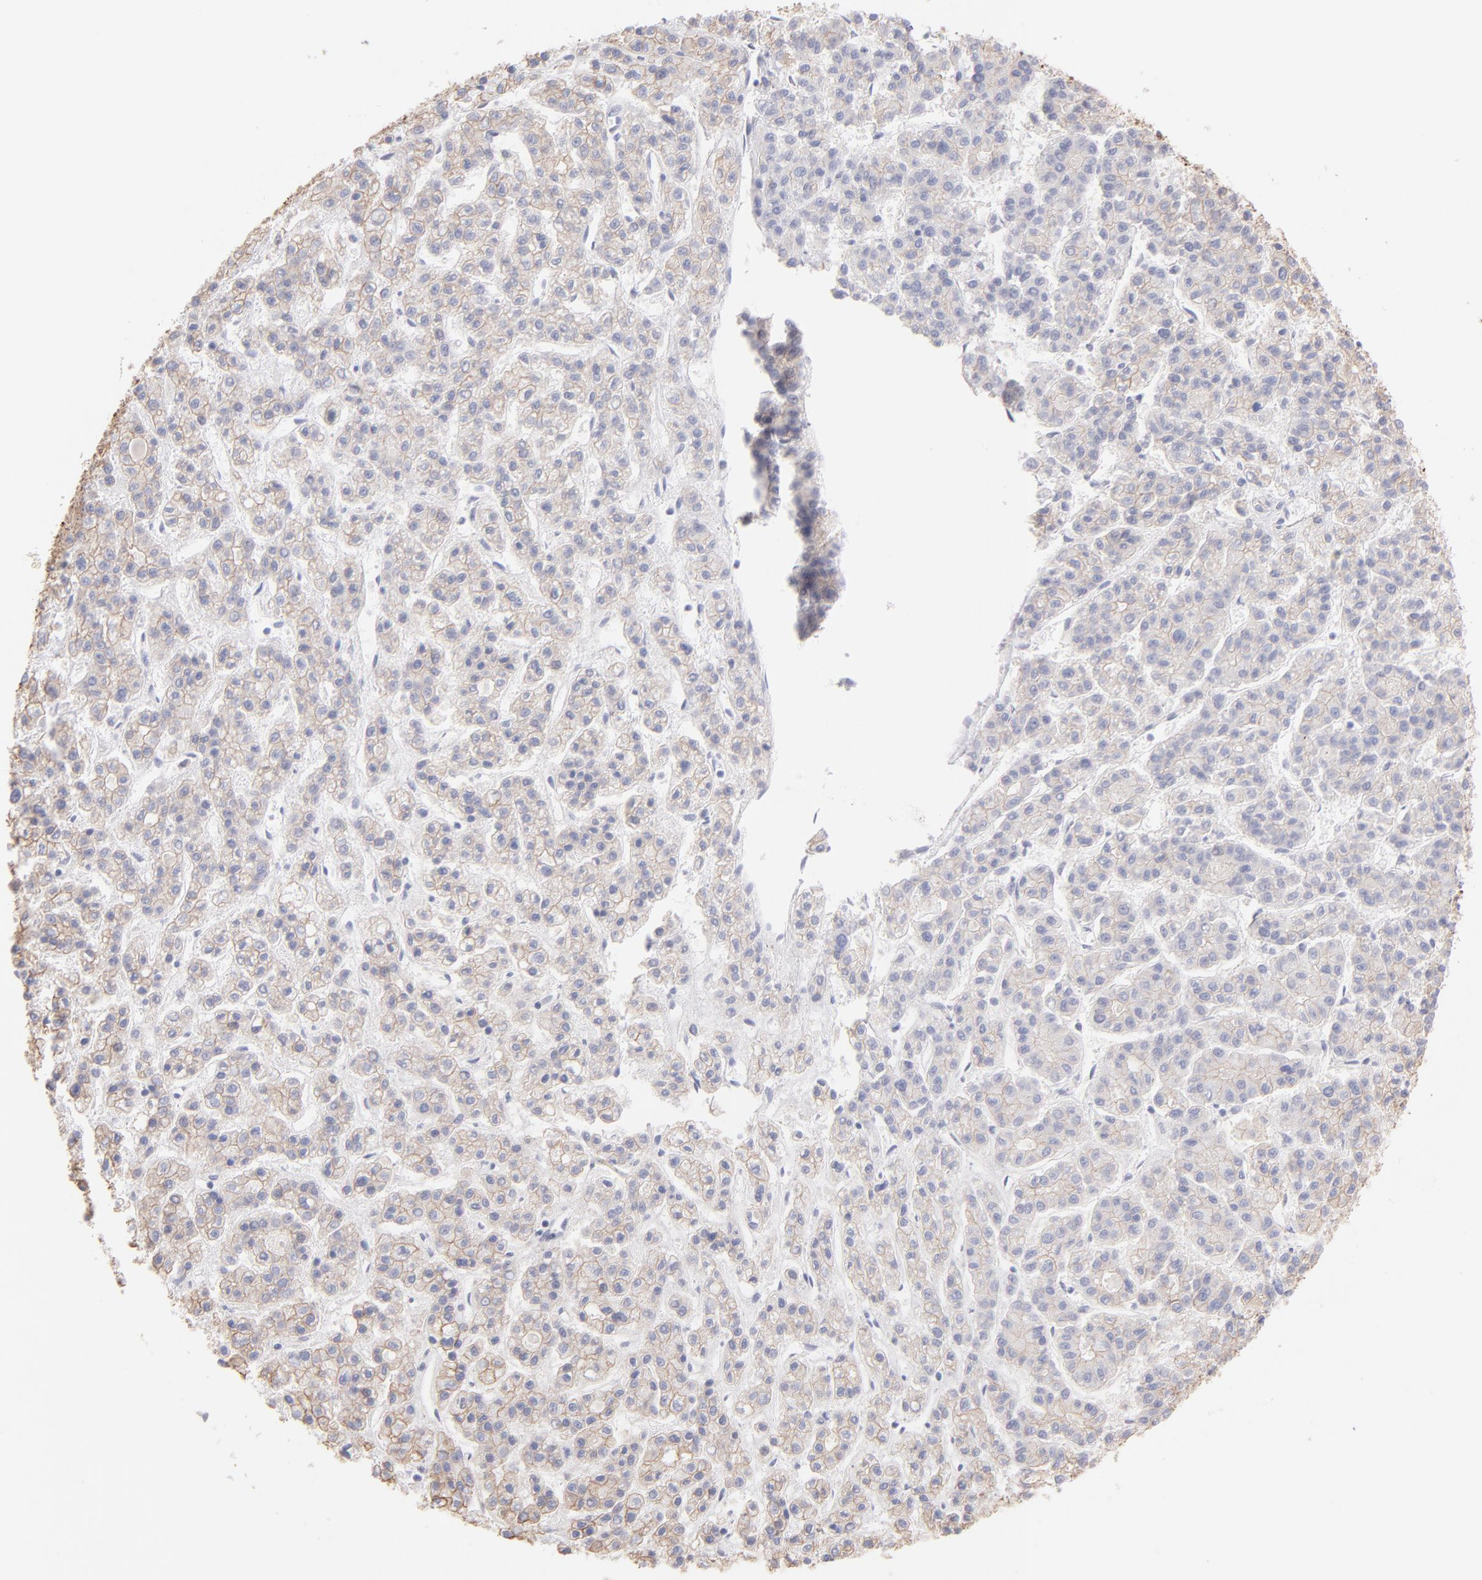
{"staining": {"intensity": "weak", "quantity": ">75%", "location": "cytoplasmic/membranous"}, "tissue": "liver cancer", "cell_type": "Tumor cells", "image_type": "cancer", "snomed": [{"axis": "morphology", "description": "Carcinoma, Hepatocellular, NOS"}, {"axis": "topography", "description": "Liver"}], "caption": "Protein positivity by immunohistochemistry reveals weak cytoplasmic/membranous positivity in approximately >75% of tumor cells in liver cancer.", "gene": "PLEC", "patient": {"sex": "male", "age": 70}}